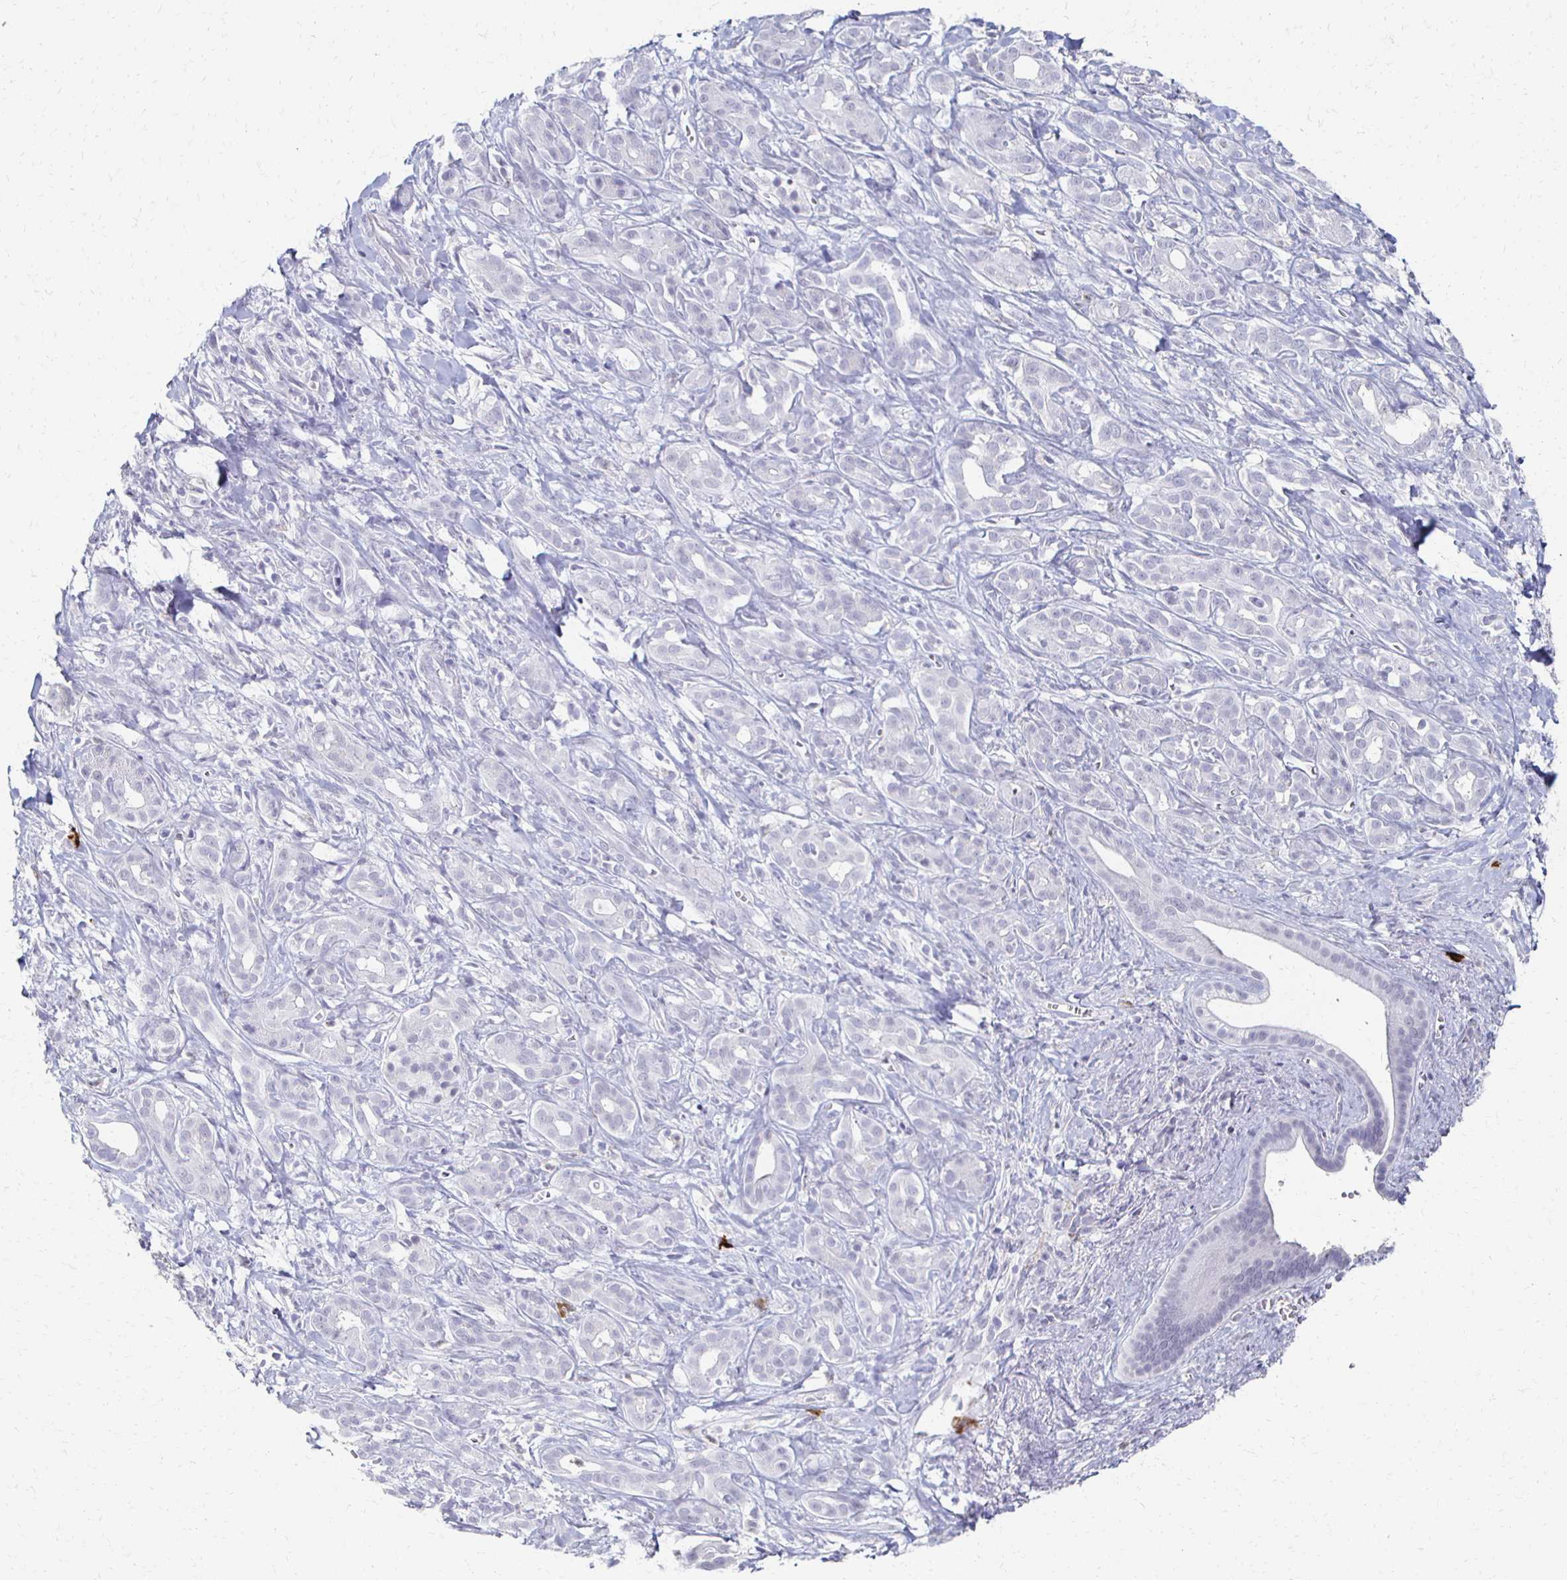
{"staining": {"intensity": "negative", "quantity": "none", "location": "none"}, "tissue": "pancreatic cancer", "cell_type": "Tumor cells", "image_type": "cancer", "snomed": [{"axis": "morphology", "description": "Adenocarcinoma, NOS"}, {"axis": "topography", "description": "Pancreas"}], "caption": "Histopathology image shows no protein expression in tumor cells of adenocarcinoma (pancreatic) tissue.", "gene": "CXCR2", "patient": {"sex": "male", "age": 61}}